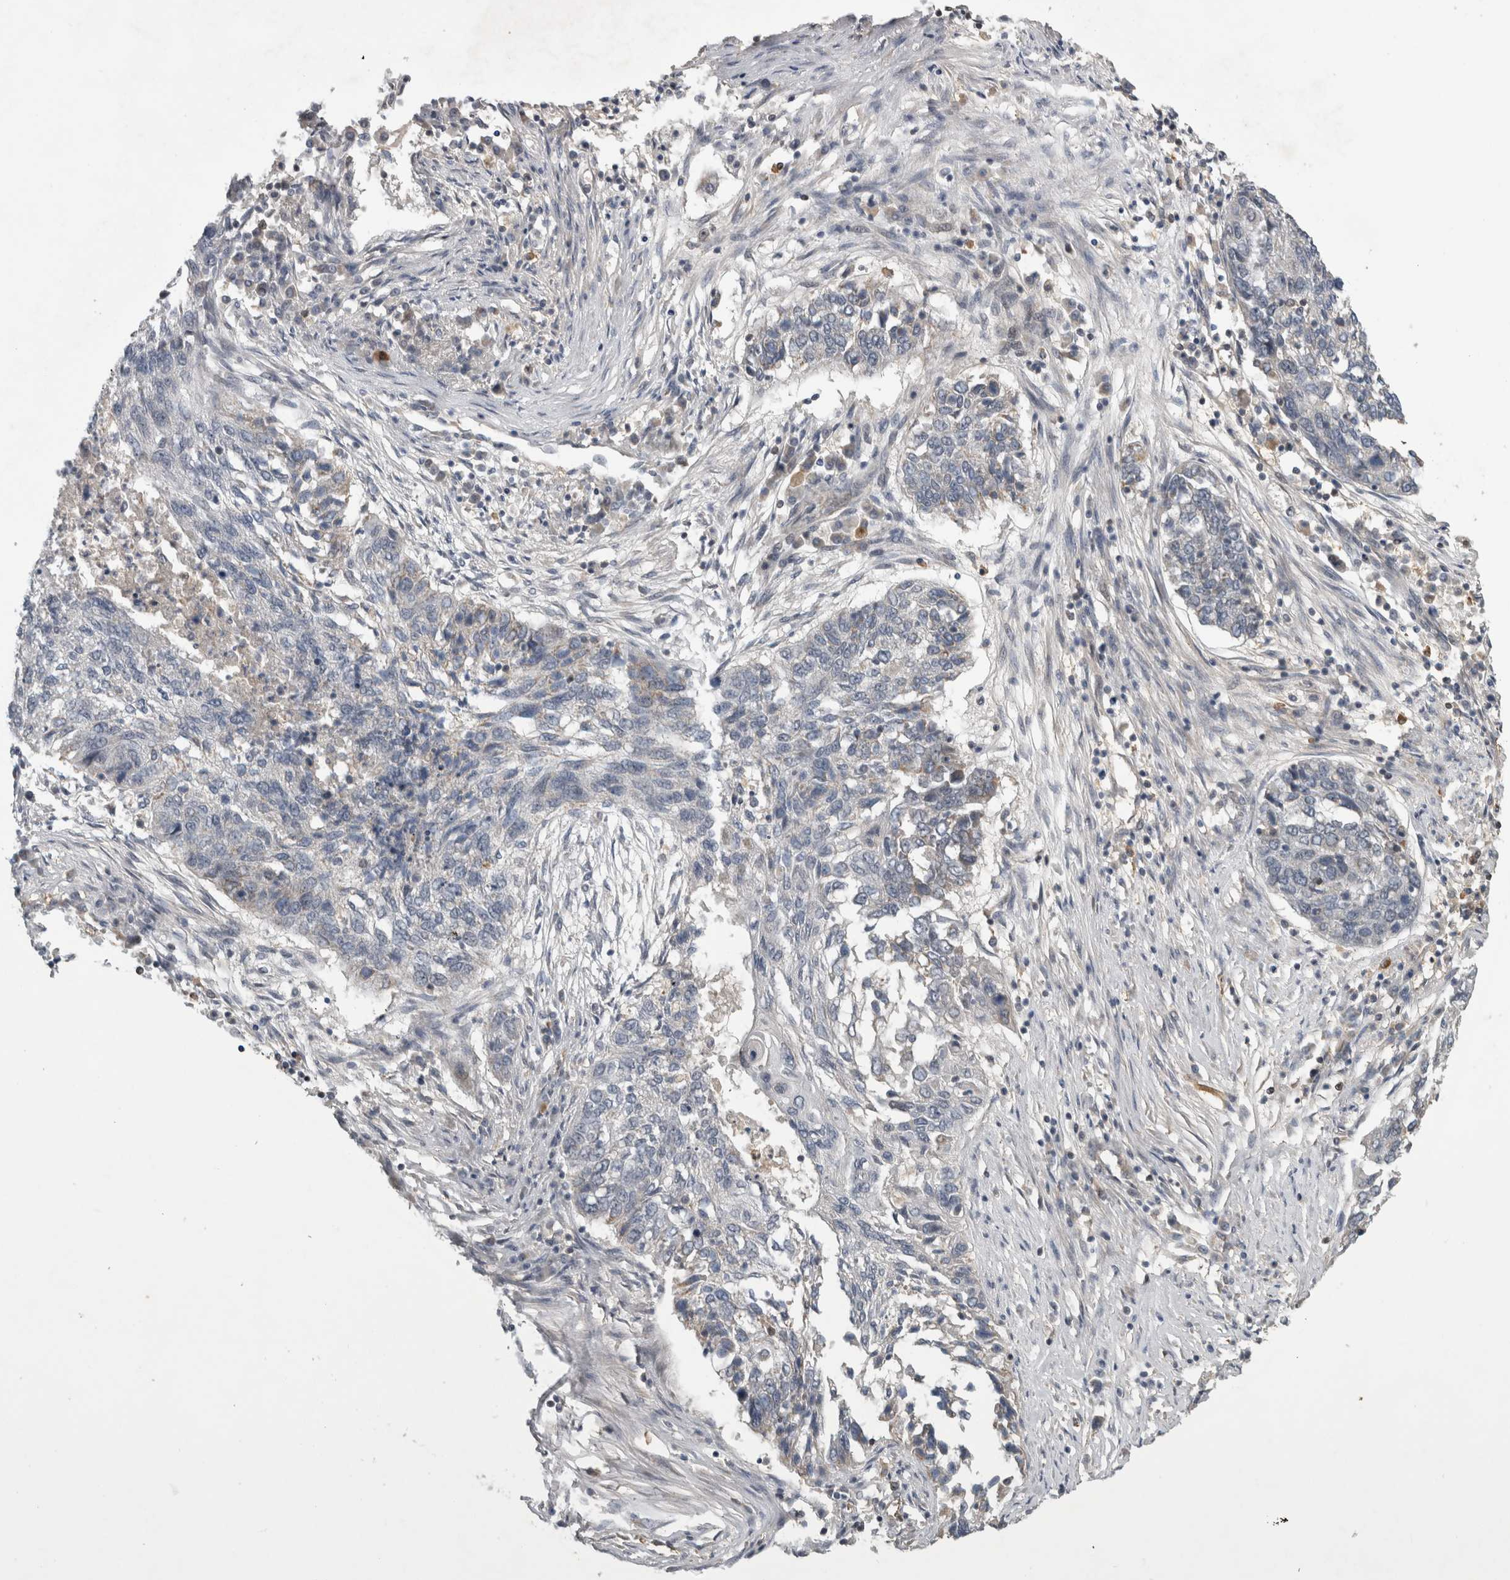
{"staining": {"intensity": "negative", "quantity": "none", "location": "none"}, "tissue": "lung cancer", "cell_type": "Tumor cells", "image_type": "cancer", "snomed": [{"axis": "morphology", "description": "Squamous cell carcinoma, NOS"}, {"axis": "topography", "description": "Lung"}], "caption": "Immunohistochemical staining of human squamous cell carcinoma (lung) demonstrates no significant positivity in tumor cells. The staining is performed using DAB (3,3'-diaminobenzidine) brown chromogen with nuclei counter-stained in using hematoxylin.", "gene": "KCNIP1", "patient": {"sex": "female", "age": 63}}